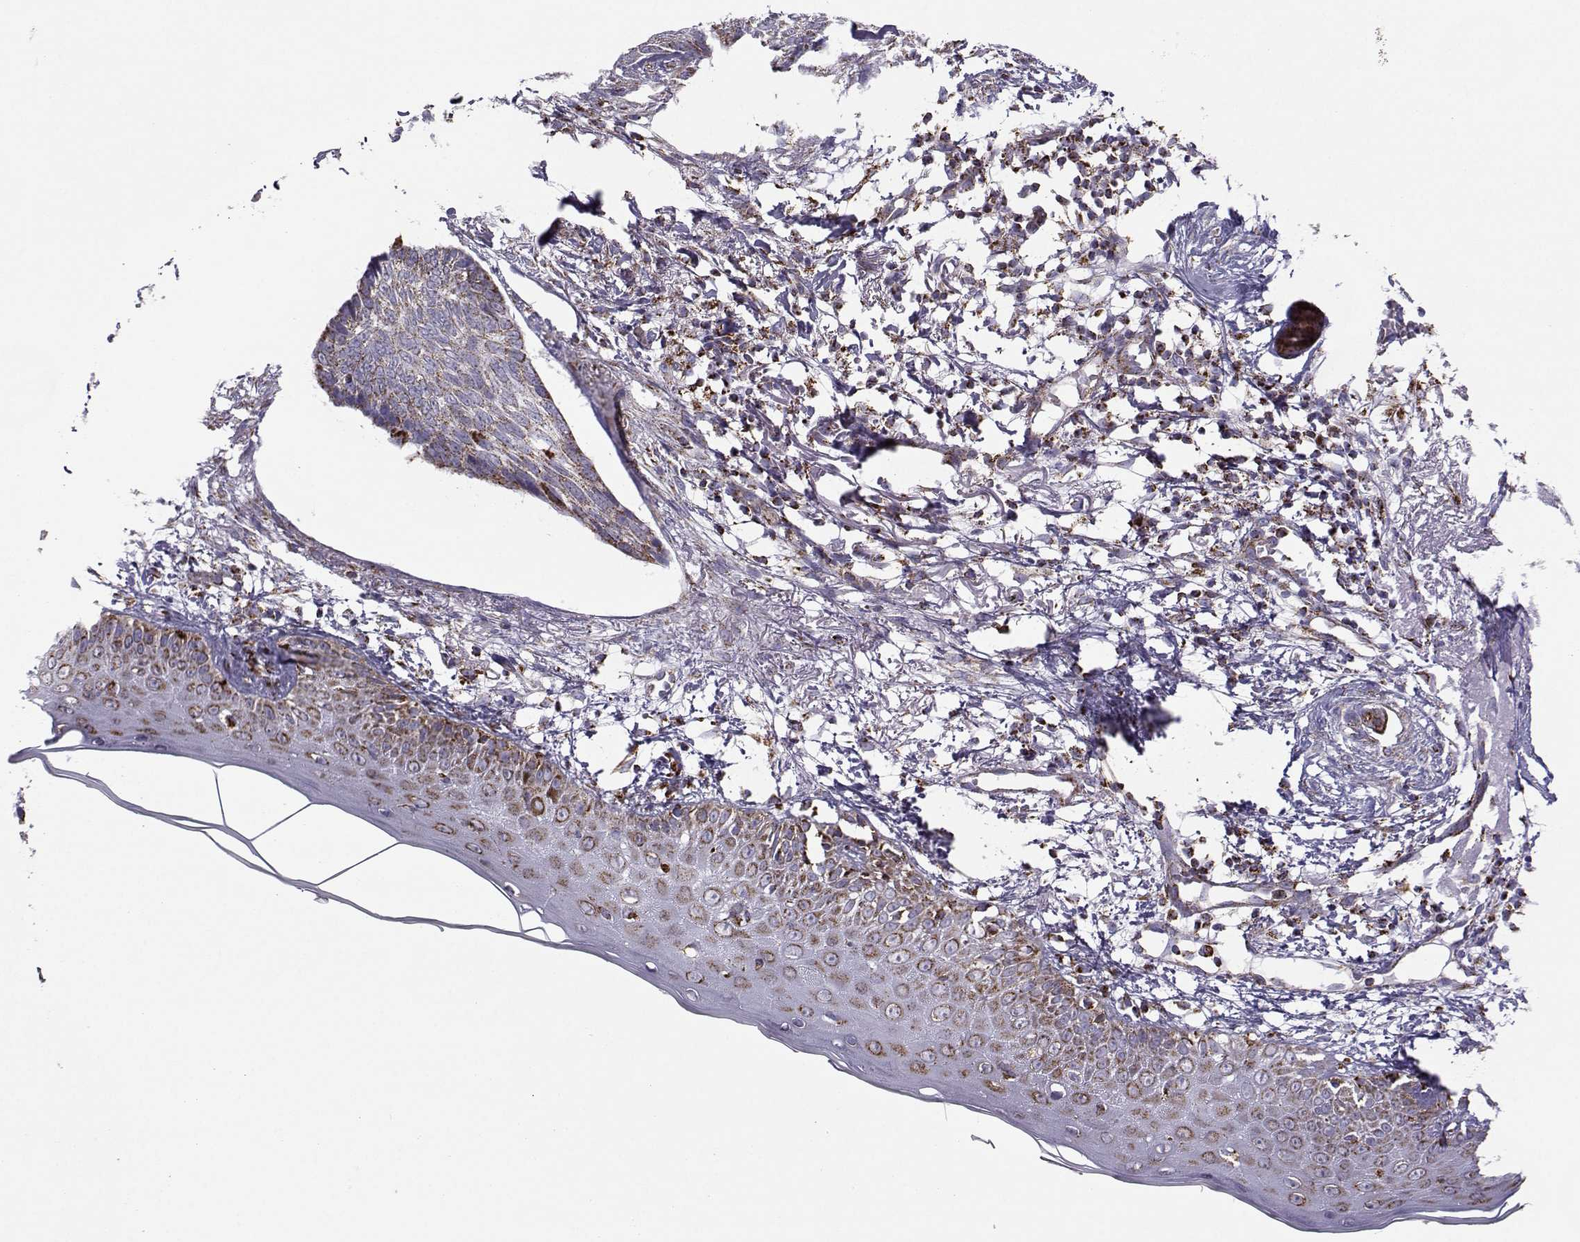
{"staining": {"intensity": "moderate", "quantity": ">75%", "location": "cytoplasmic/membranous"}, "tissue": "skin cancer", "cell_type": "Tumor cells", "image_type": "cancer", "snomed": [{"axis": "morphology", "description": "Normal tissue, NOS"}, {"axis": "morphology", "description": "Basal cell carcinoma"}, {"axis": "topography", "description": "Skin"}], "caption": "Skin basal cell carcinoma stained for a protein demonstrates moderate cytoplasmic/membranous positivity in tumor cells.", "gene": "NECAB3", "patient": {"sex": "male", "age": 84}}